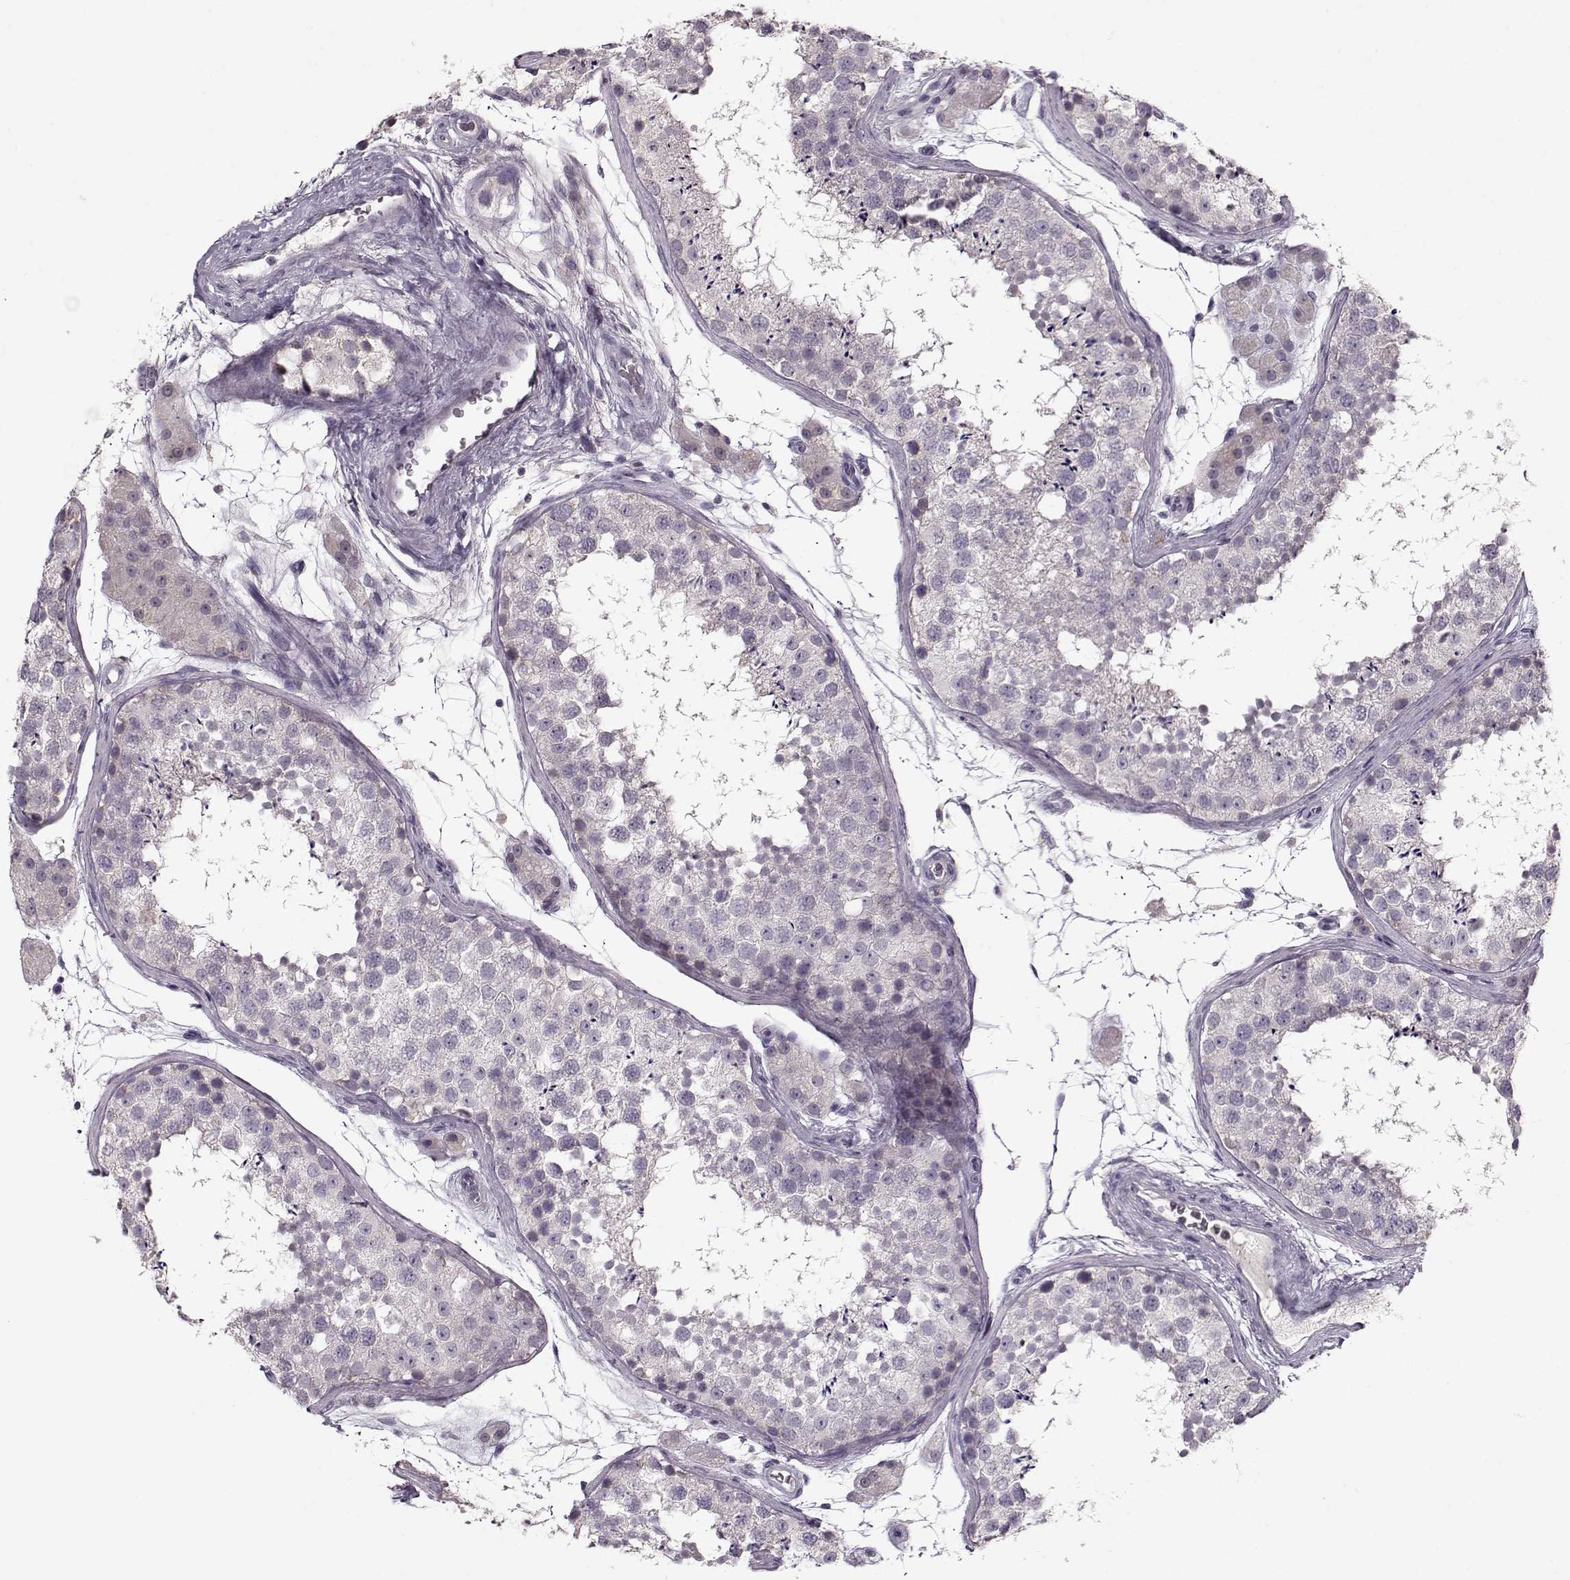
{"staining": {"intensity": "weak", "quantity": "<25%", "location": "cytoplasmic/membranous"}, "tissue": "testis", "cell_type": "Cells in seminiferous ducts", "image_type": "normal", "snomed": [{"axis": "morphology", "description": "Normal tissue, NOS"}, {"axis": "topography", "description": "Testis"}], "caption": "Immunohistochemistry (IHC) image of normal testis: testis stained with DAB reveals no significant protein expression in cells in seminiferous ducts.", "gene": "ACOT11", "patient": {"sex": "male", "age": 41}}